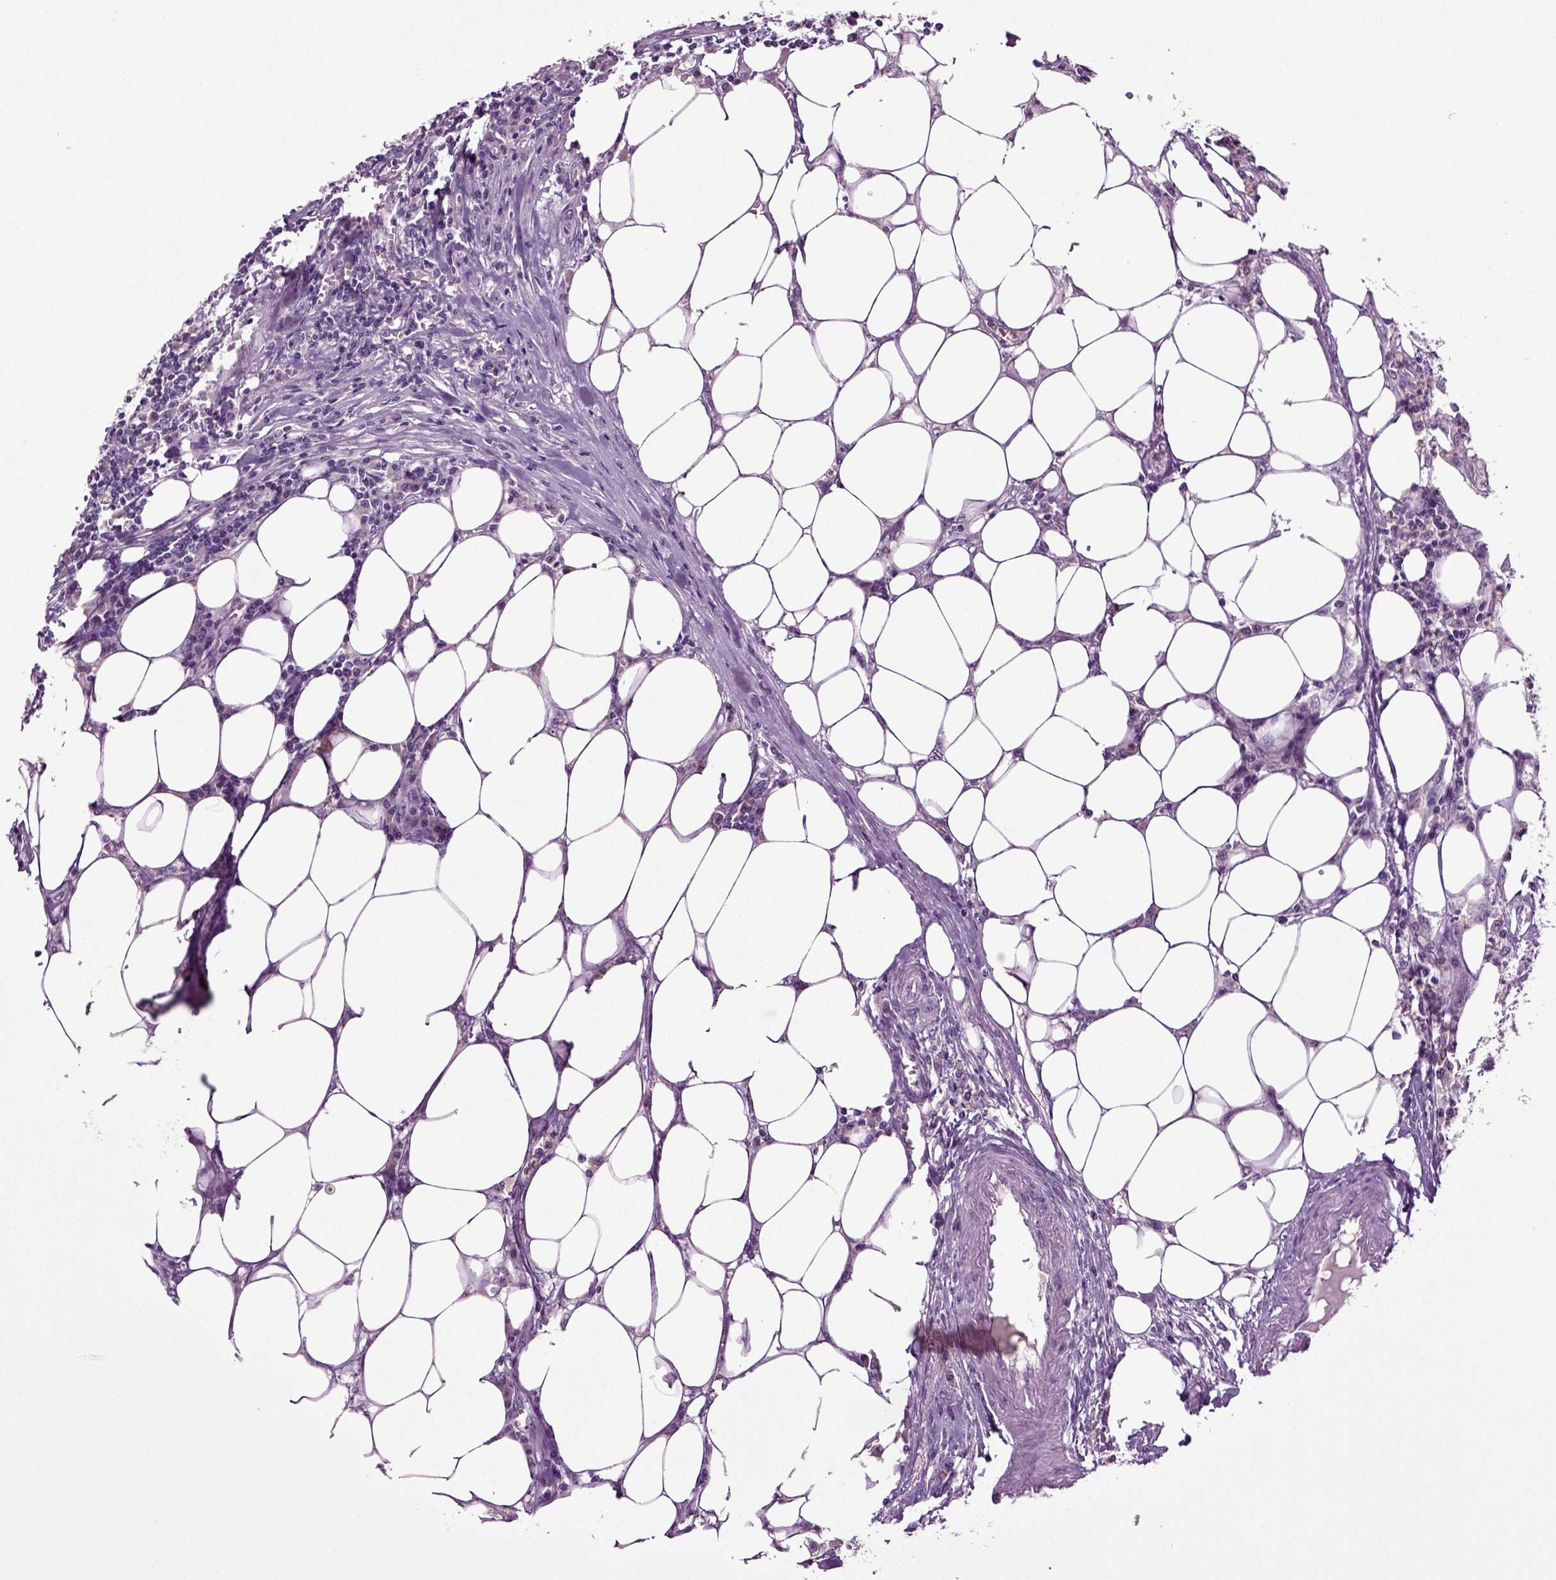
{"staining": {"intensity": "negative", "quantity": "none", "location": "none"}, "tissue": "colorectal cancer", "cell_type": "Tumor cells", "image_type": "cancer", "snomed": [{"axis": "morphology", "description": "Adenocarcinoma, NOS"}, {"axis": "topography", "description": "Colon"}], "caption": "Adenocarcinoma (colorectal) was stained to show a protein in brown. There is no significant positivity in tumor cells. (Stains: DAB immunohistochemistry (IHC) with hematoxylin counter stain, Microscopy: brightfield microscopy at high magnification).", "gene": "FGF11", "patient": {"sex": "male", "age": 84}}